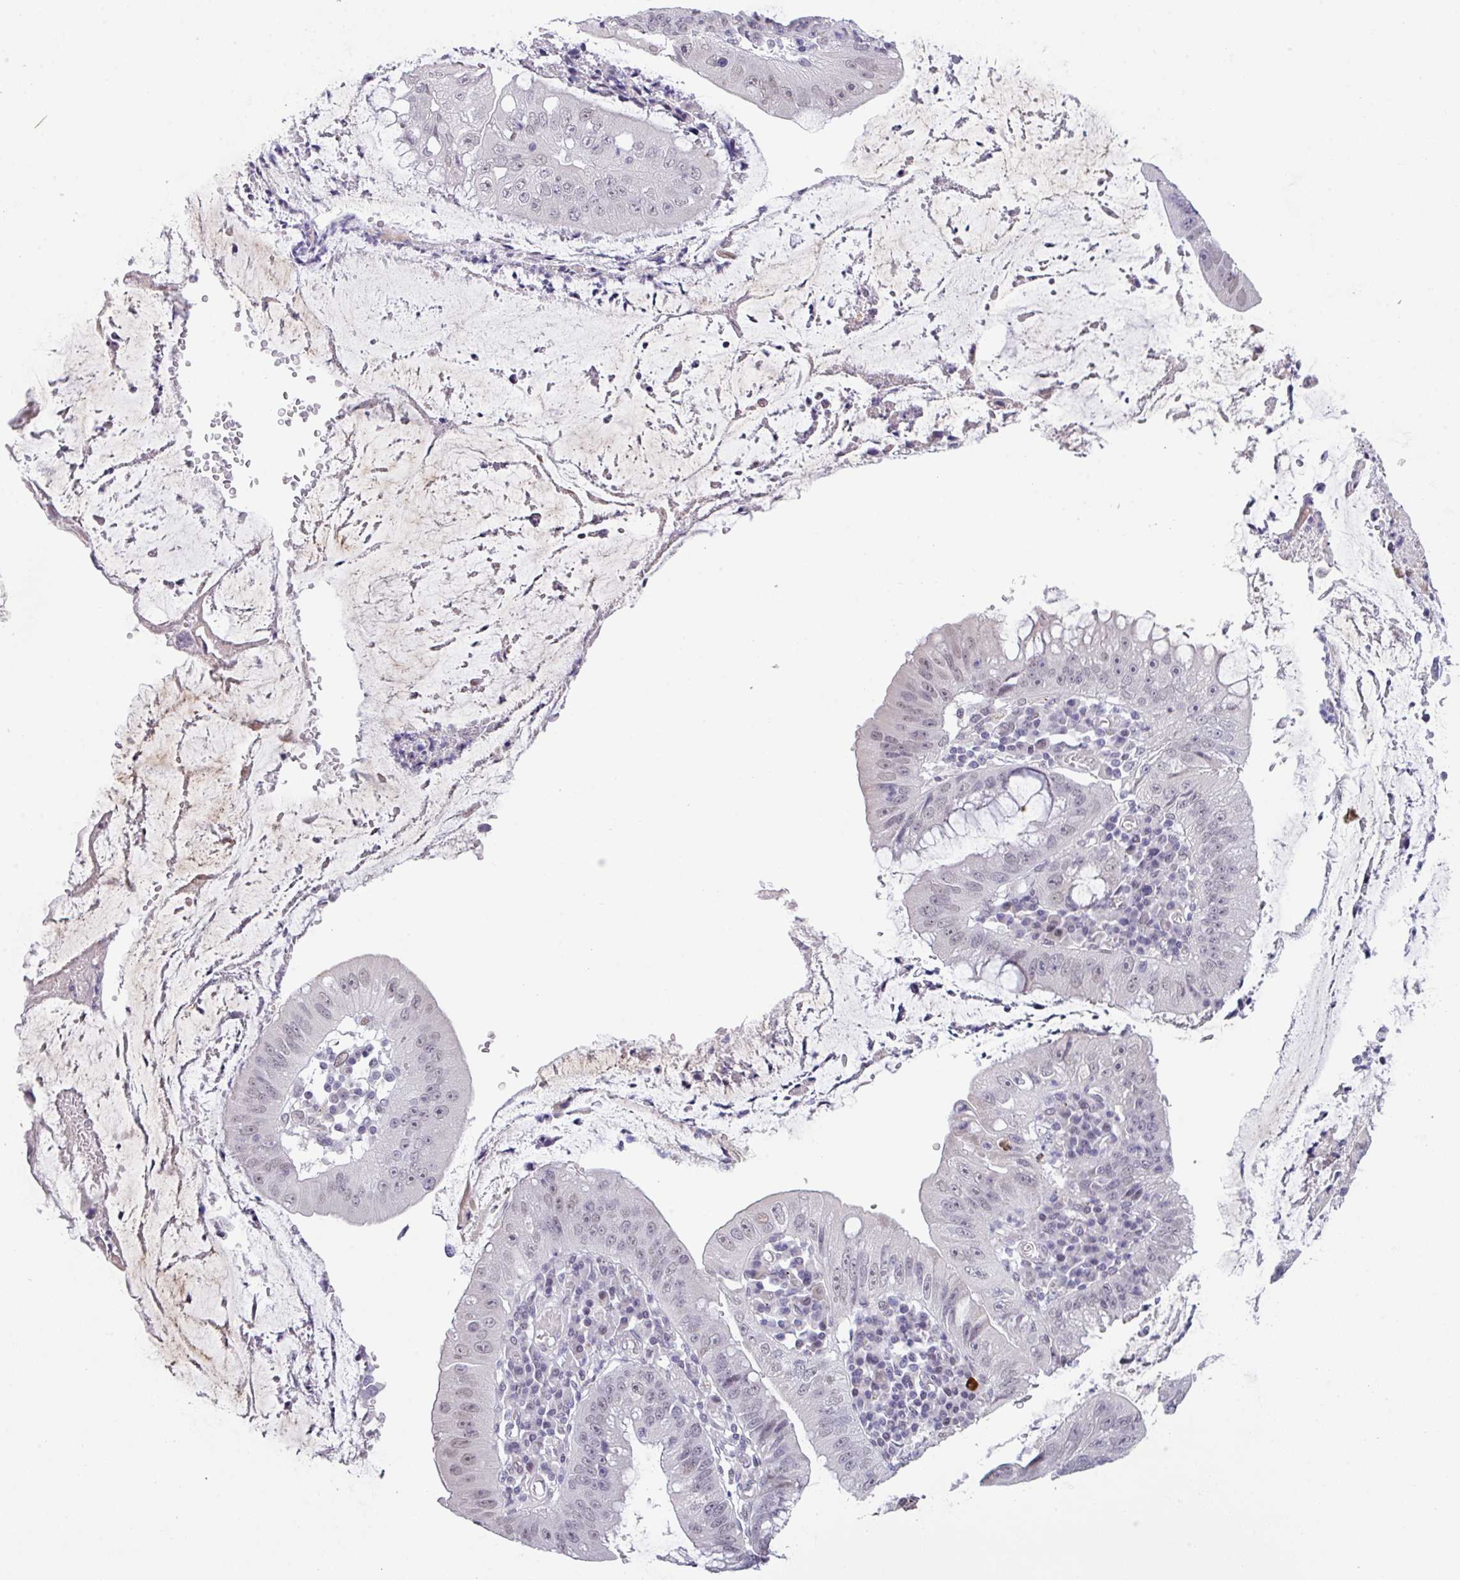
{"staining": {"intensity": "weak", "quantity": "25%-75%", "location": "nuclear"}, "tissue": "stomach cancer", "cell_type": "Tumor cells", "image_type": "cancer", "snomed": [{"axis": "morphology", "description": "Adenocarcinoma, NOS"}, {"axis": "topography", "description": "Stomach"}], "caption": "Brown immunohistochemical staining in human stomach adenocarcinoma reveals weak nuclear expression in approximately 25%-75% of tumor cells. (DAB (3,3'-diaminobenzidine) IHC, brown staining for protein, blue staining for nuclei).", "gene": "ANKRD13B", "patient": {"sex": "male", "age": 59}}